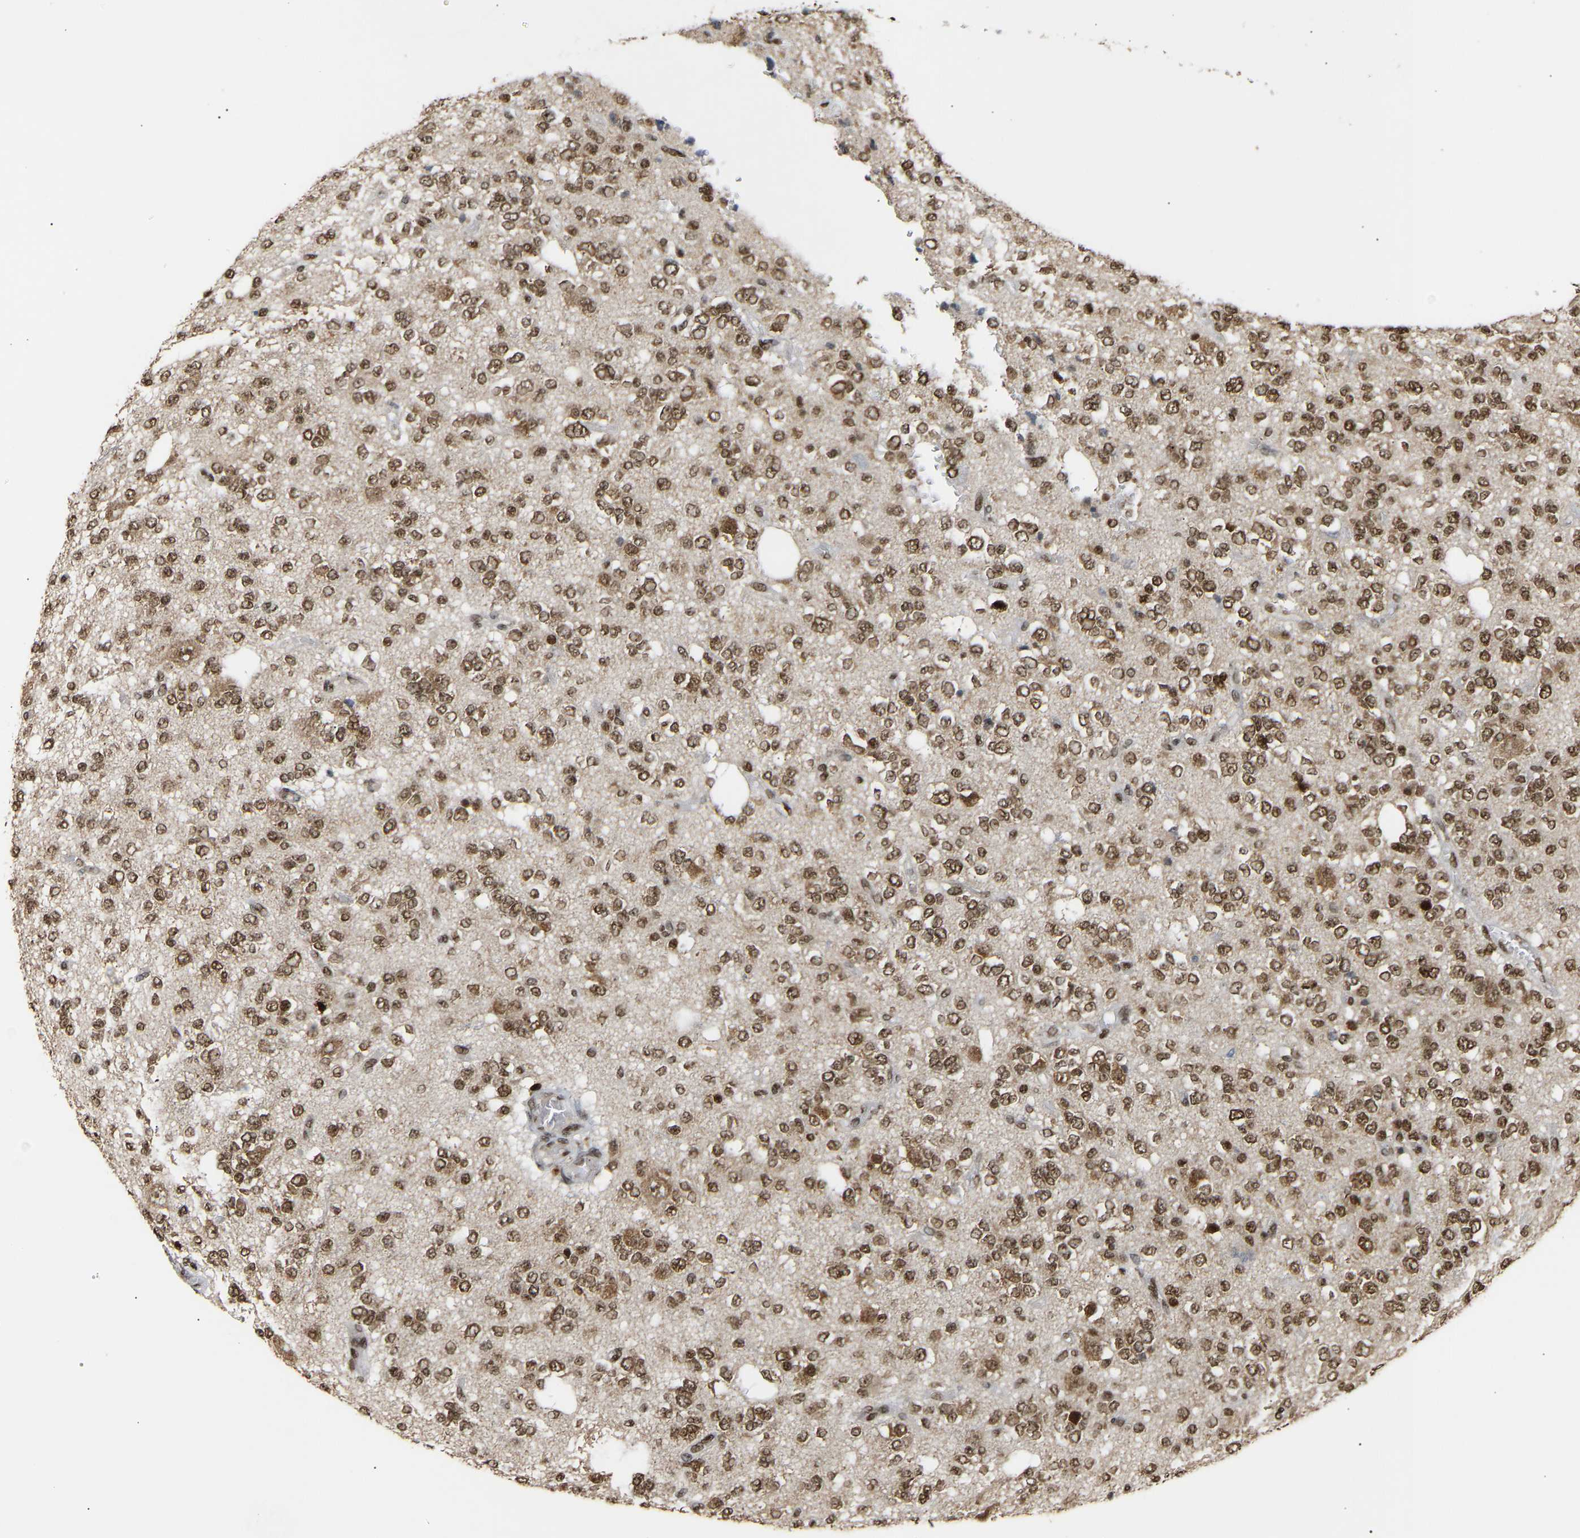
{"staining": {"intensity": "moderate", "quantity": ">75%", "location": "nuclear"}, "tissue": "glioma", "cell_type": "Tumor cells", "image_type": "cancer", "snomed": [{"axis": "morphology", "description": "Glioma, malignant, Low grade"}, {"axis": "topography", "description": "Brain"}], "caption": "Approximately >75% of tumor cells in glioma show moderate nuclear protein positivity as visualized by brown immunohistochemical staining.", "gene": "ALYREF", "patient": {"sex": "male", "age": 38}}